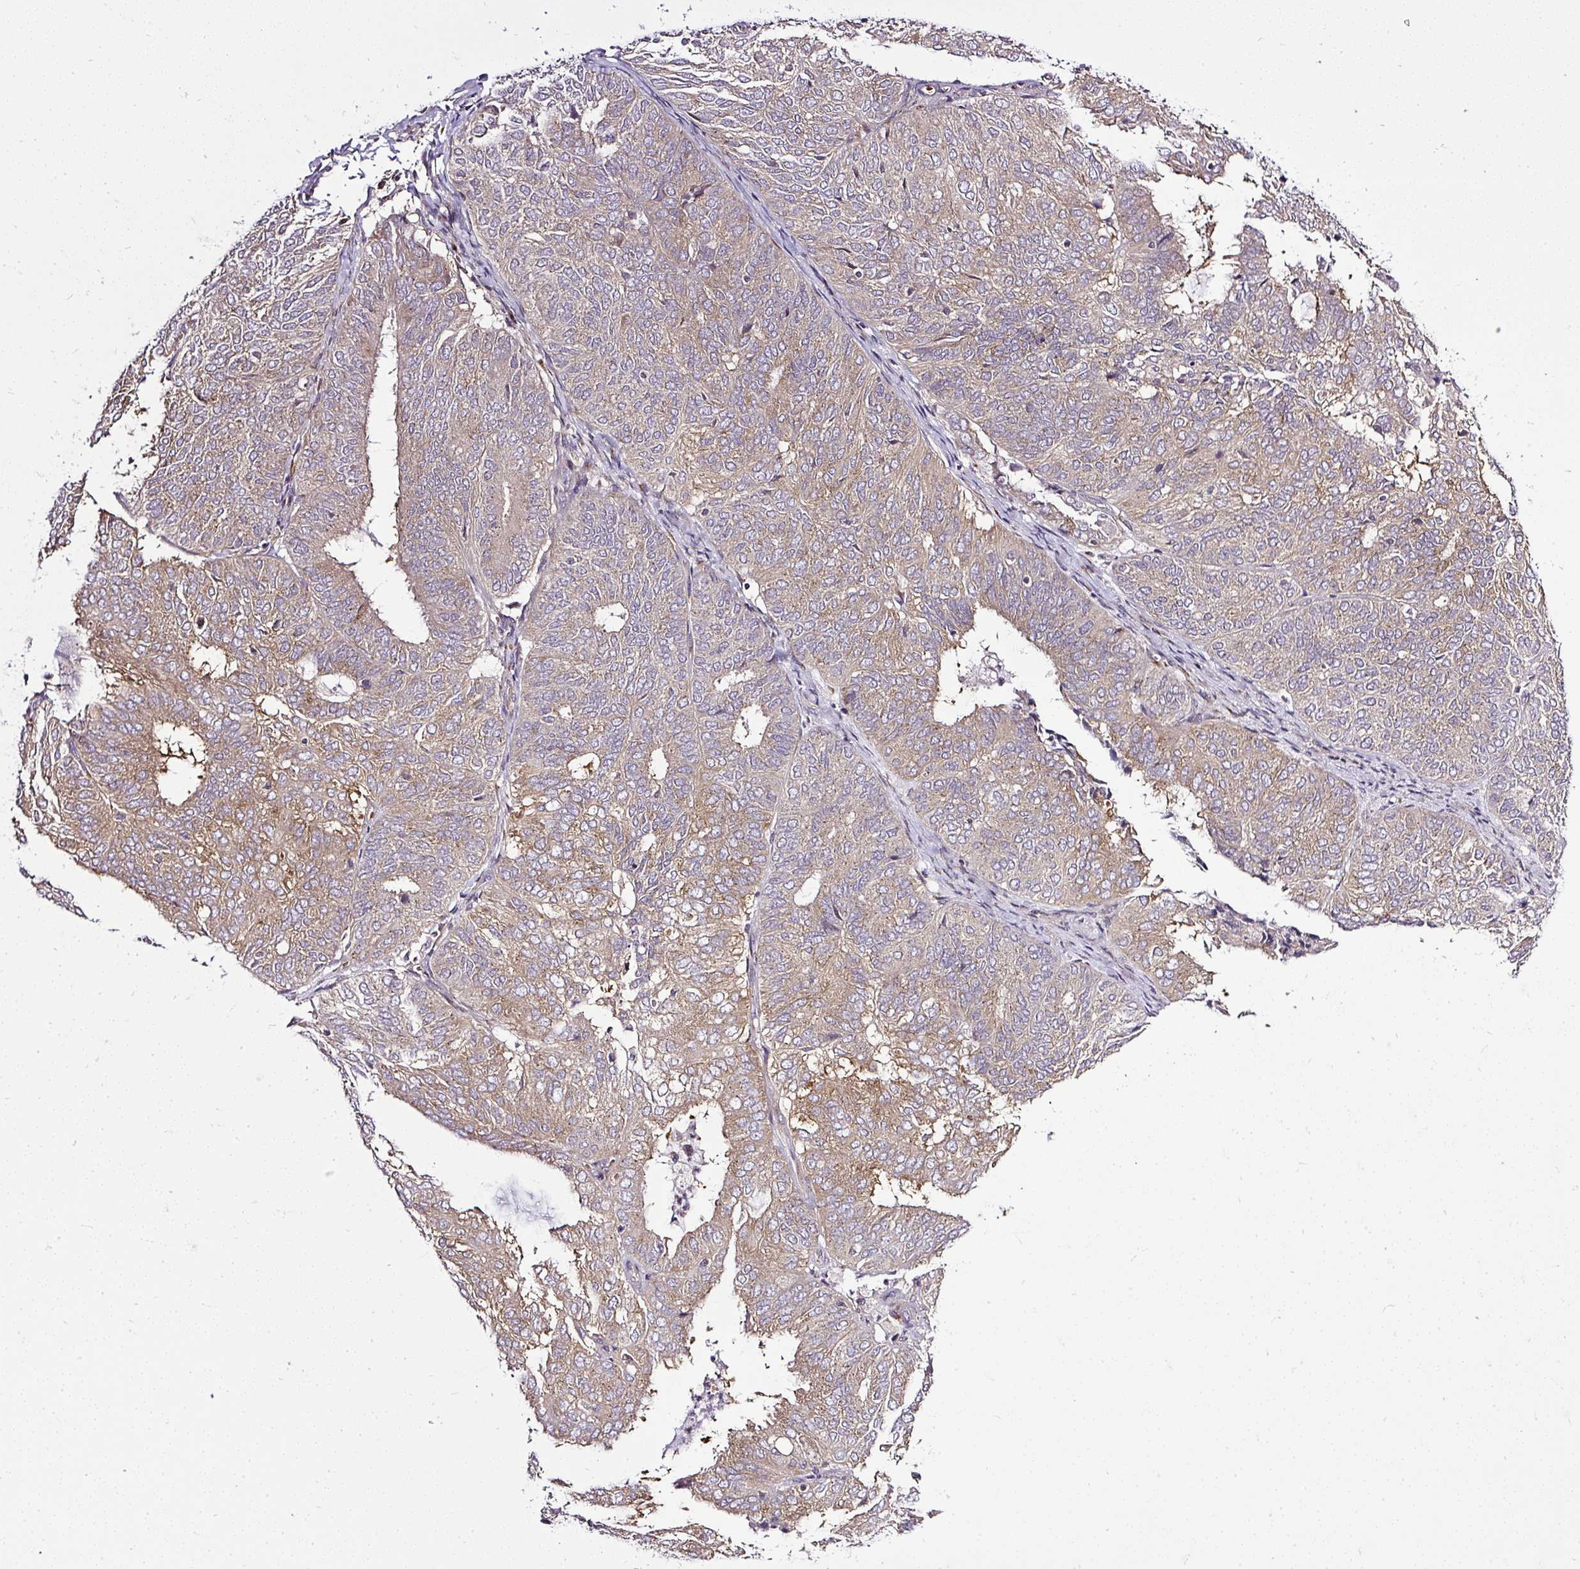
{"staining": {"intensity": "moderate", "quantity": ">75%", "location": "cytoplasmic/membranous"}, "tissue": "endometrial cancer", "cell_type": "Tumor cells", "image_type": "cancer", "snomed": [{"axis": "morphology", "description": "Adenocarcinoma, NOS"}, {"axis": "topography", "description": "Uterus"}], "caption": "Tumor cells show medium levels of moderate cytoplasmic/membranous expression in about >75% of cells in human adenocarcinoma (endometrial). Nuclei are stained in blue.", "gene": "SMC4", "patient": {"sex": "female", "age": 60}}